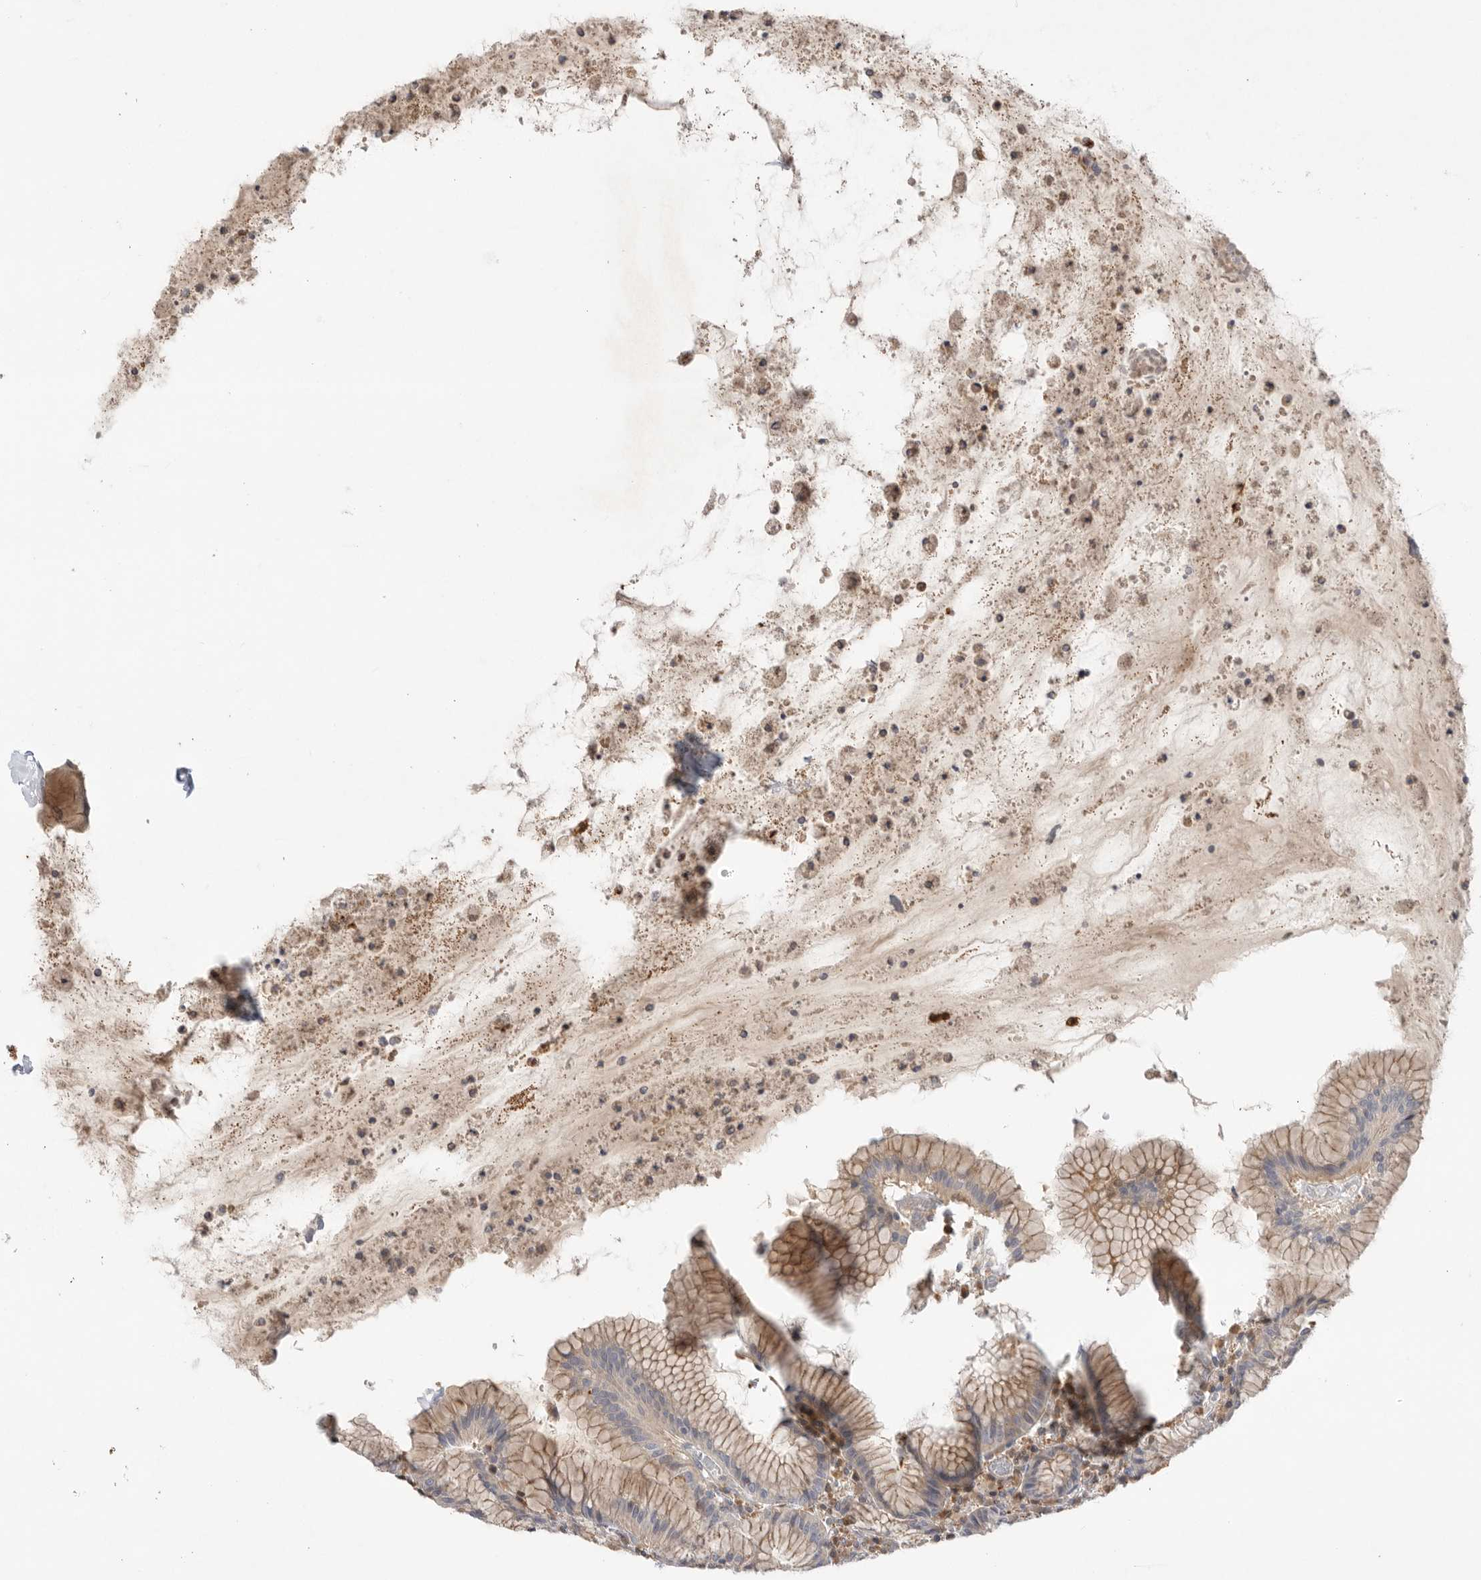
{"staining": {"intensity": "moderate", "quantity": ">75%", "location": "cytoplasmic/membranous"}, "tissue": "stomach", "cell_type": "Glandular cells", "image_type": "normal", "snomed": [{"axis": "morphology", "description": "Normal tissue, NOS"}, {"axis": "topography", "description": "Stomach"}], "caption": "Human stomach stained for a protein (brown) reveals moderate cytoplasmic/membranous positive expression in approximately >75% of glandular cells.", "gene": "GNE", "patient": {"sex": "male", "age": 55}}